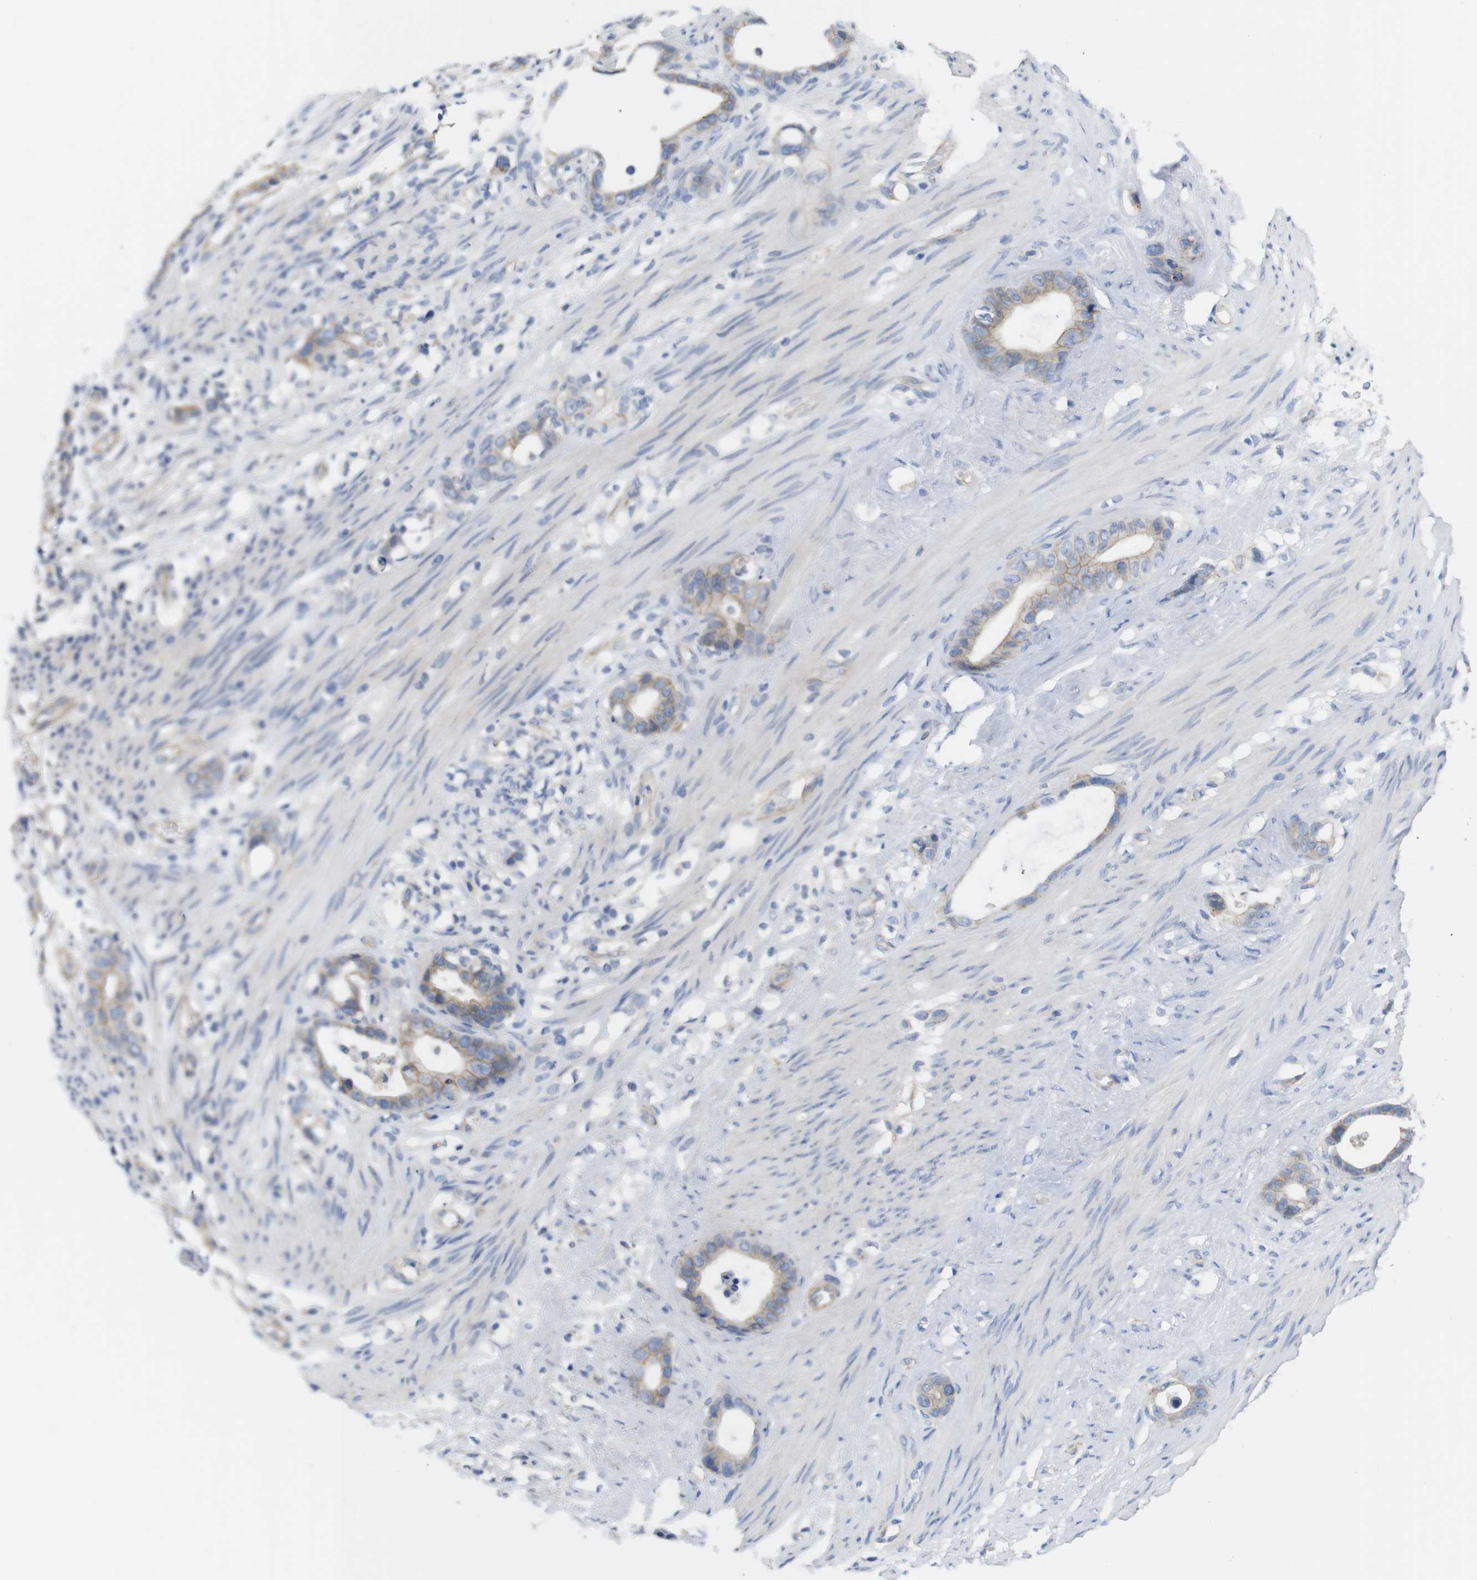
{"staining": {"intensity": "weak", "quantity": ">75%", "location": "cytoplasmic/membranous"}, "tissue": "stomach cancer", "cell_type": "Tumor cells", "image_type": "cancer", "snomed": [{"axis": "morphology", "description": "Adenocarcinoma, NOS"}, {"axis": "topography", "description": "Stomach"}], "caption": "Weak cytoplasmic/membranous protein staining is appreciated in approximately >75% of tumor cells in adenocarcinoma (stomach).", "gene": "KIDINS220", "patient": {"sex": "female", "age": 75}}